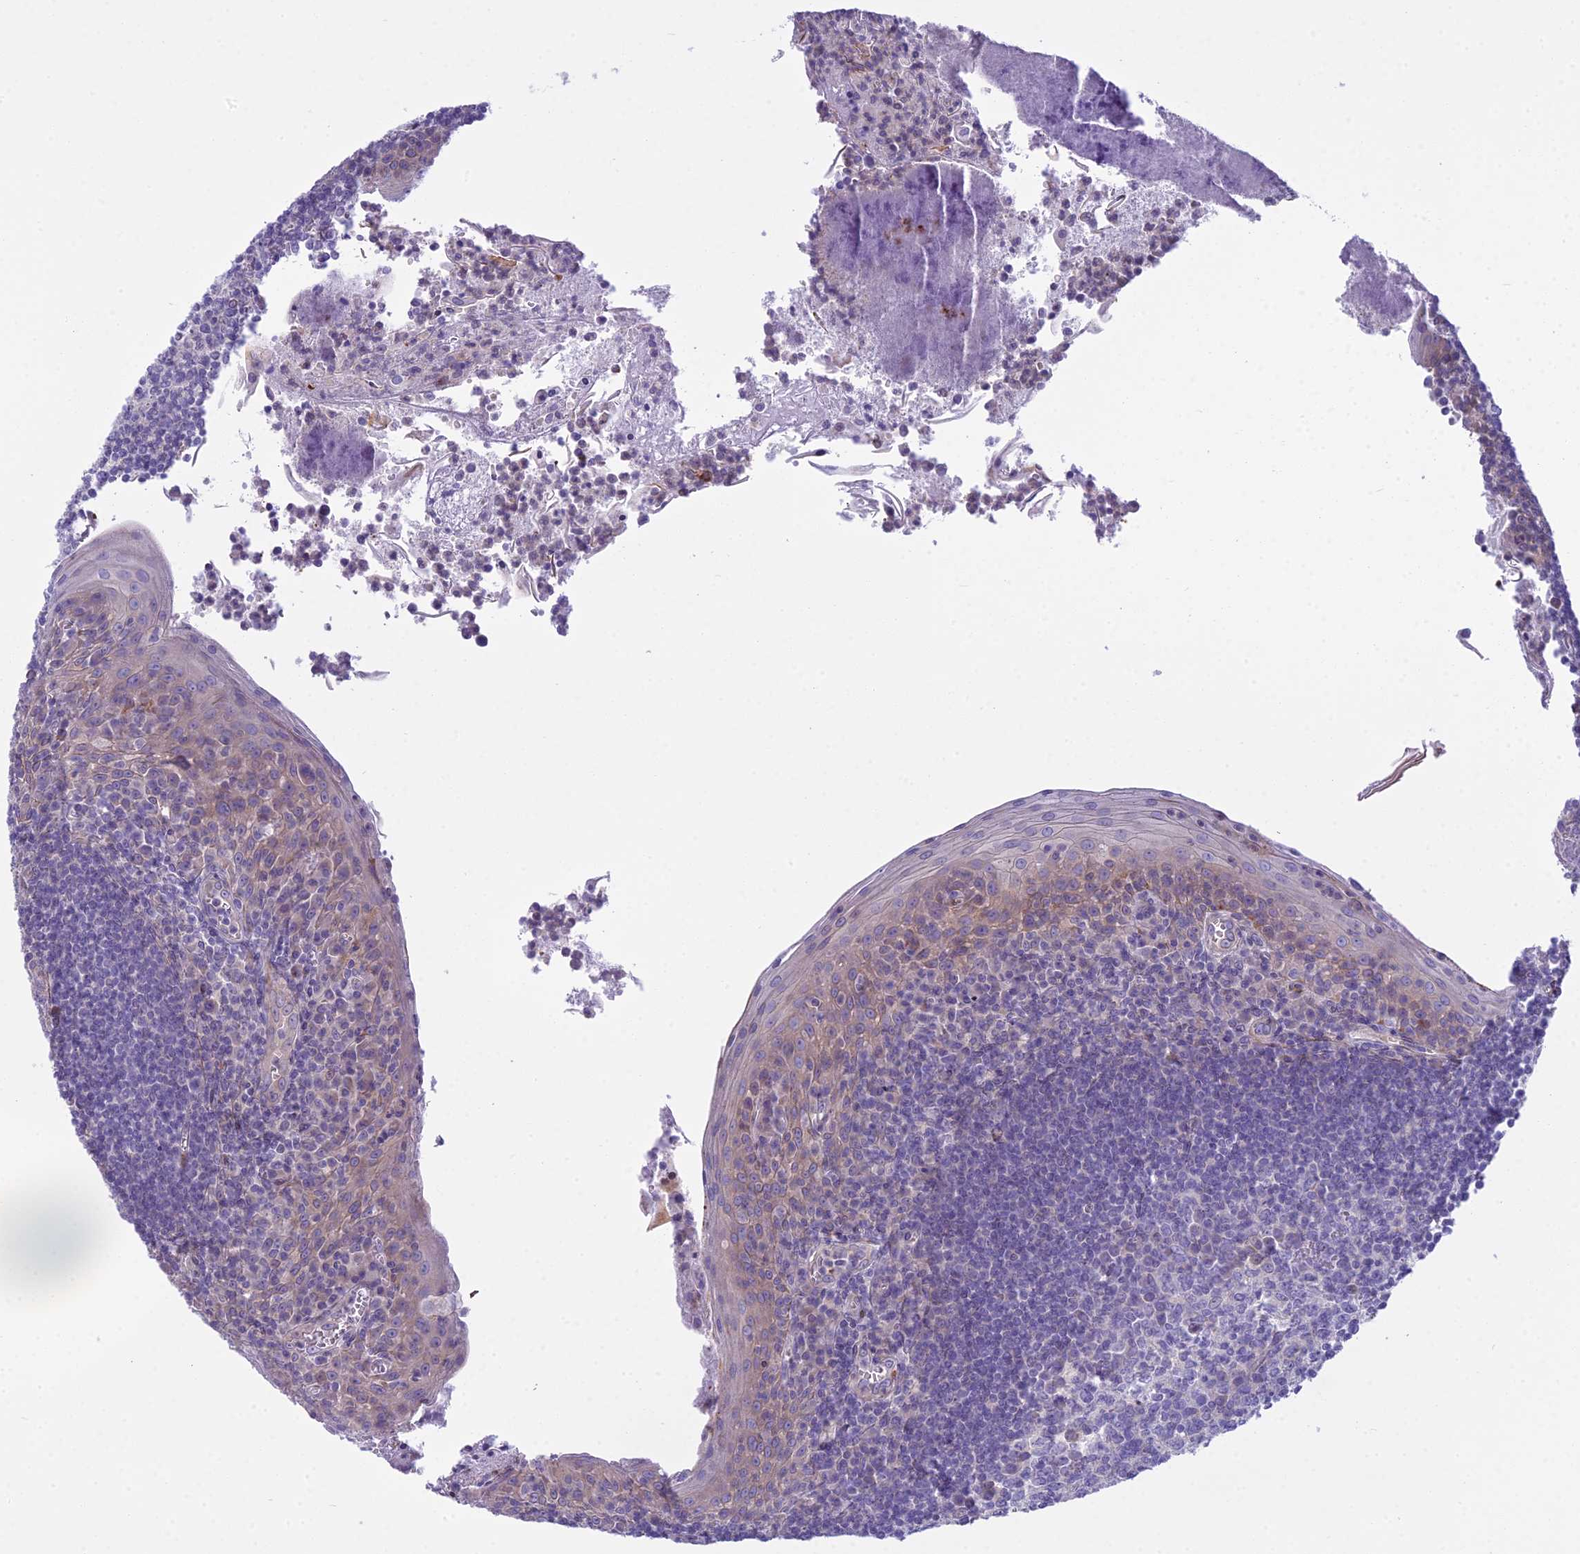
{"staining": {"intensity": "negative", "quantity": "none", "location": "none"}, "tissue": "tonsil", "cell_type": "Germinal center cells", "image_type": "normal", "snomed": [{"axis": "morphology", "description": "Normal tissue, NOS"}, {"axis": "topography", "description": "Tonsil"}], "caption": "This is a image of immunohistochemistry (IHC) staining of benign tonsil, which shows no expression in germinal center cells. Brightfield microscopy of immunohistochemistry stained with DAB (brown) and hematoxylin (blue), captured at high magnification.", "gene": "PCDHB14", "patient": {"sex": "male", "age": 27}}